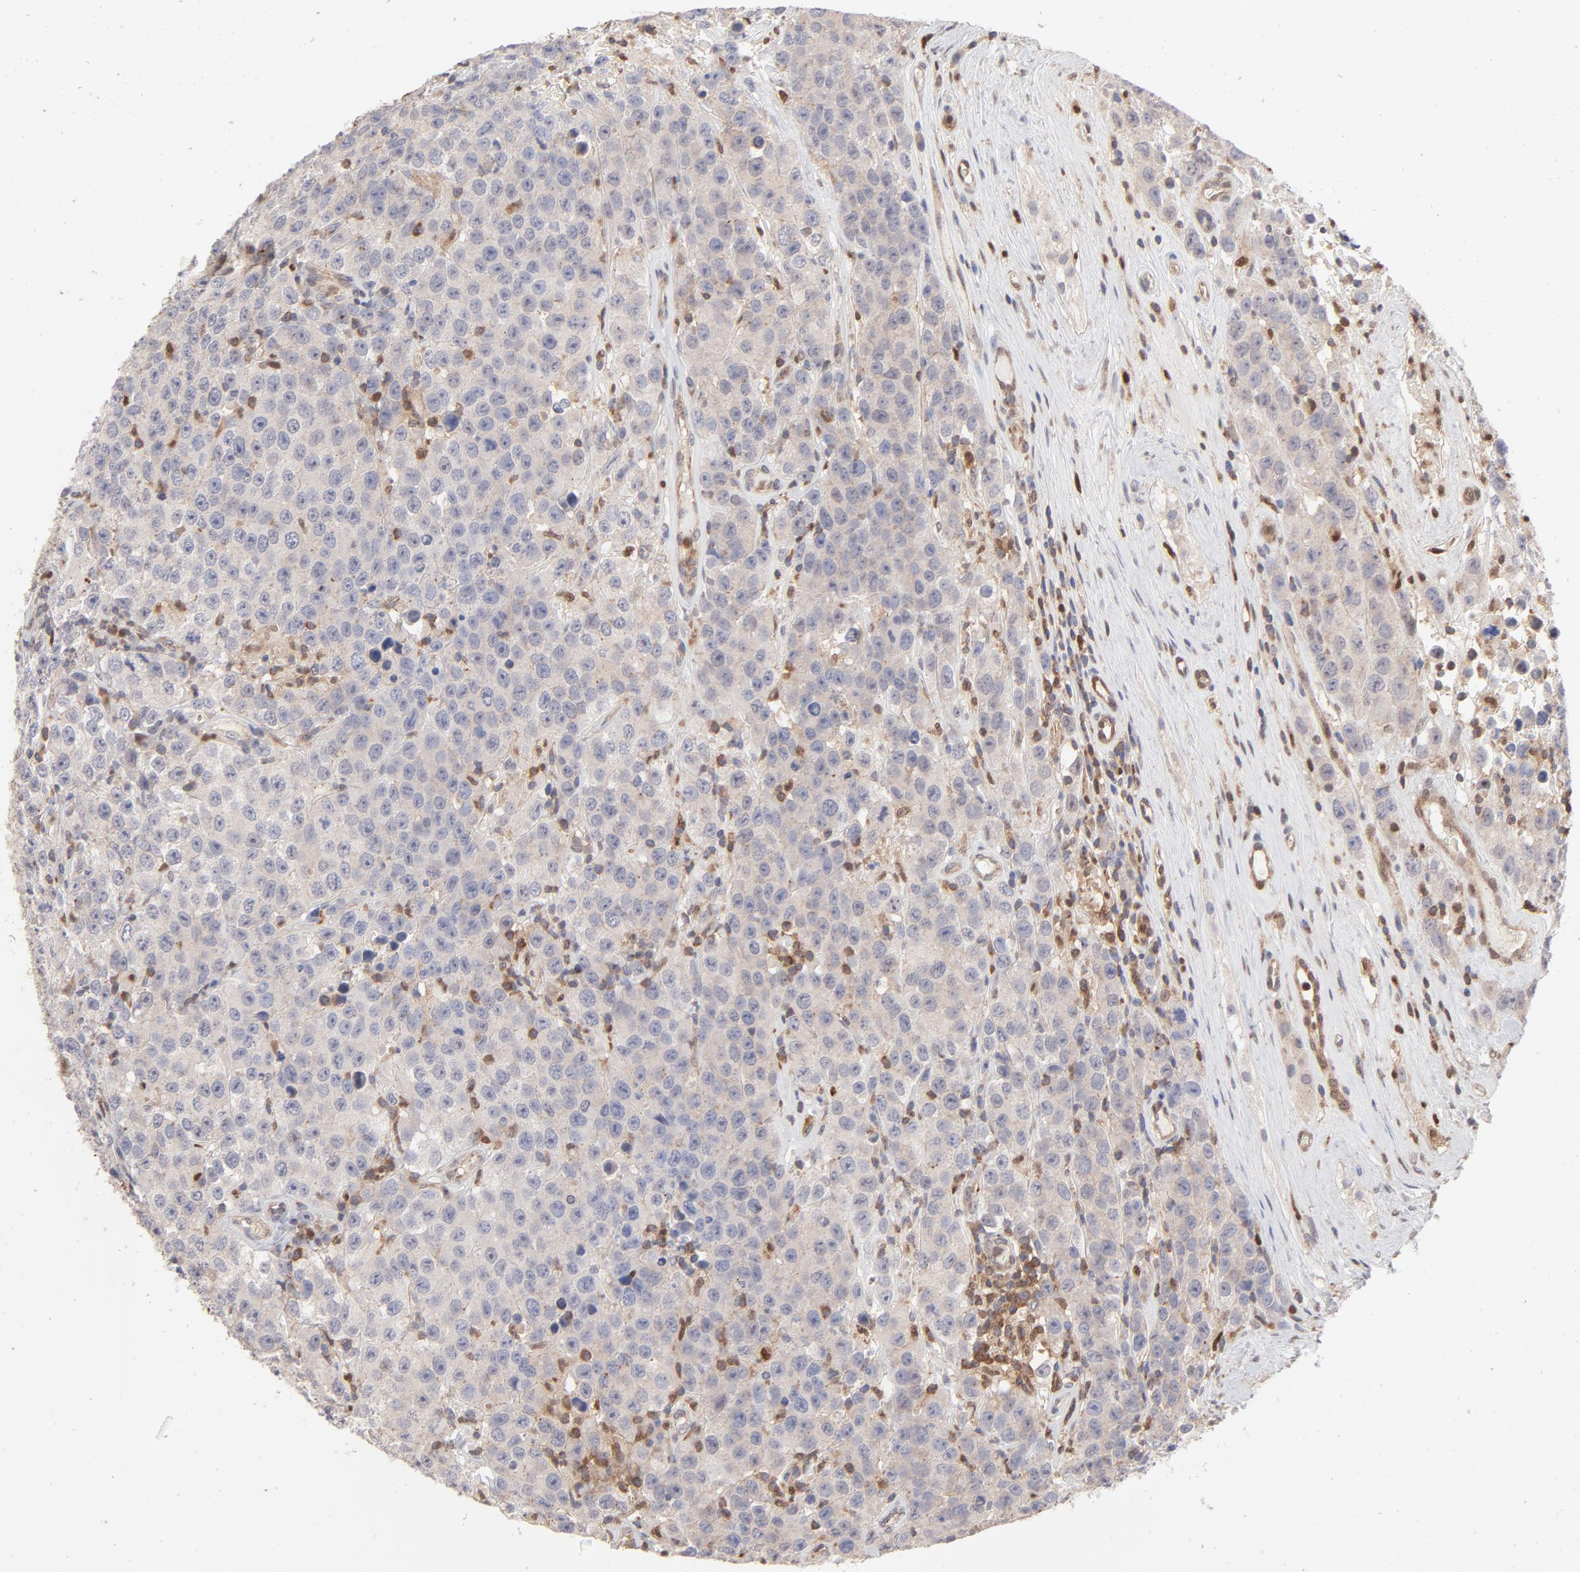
{"staining": {"intensity": "negative", "quantity": "none", "location": "none"}, "tissue": "testis cancer", "cell_type": "Tumor cells", "image_type": "cancer", "snomed": [{"axis": "morphology", "description": "Seminoma, NOS"}, {"axis": "topography", "description": "Testis"}], "caption": "This image is of seminoma (testis) stained with immunohistochemistry to label a protein in brown with the nuclei are counter-stained blue. There is no staining in tumor cells.", "gene": "ARHGEF6", "patient": {"sex": "male", "age": 52}}